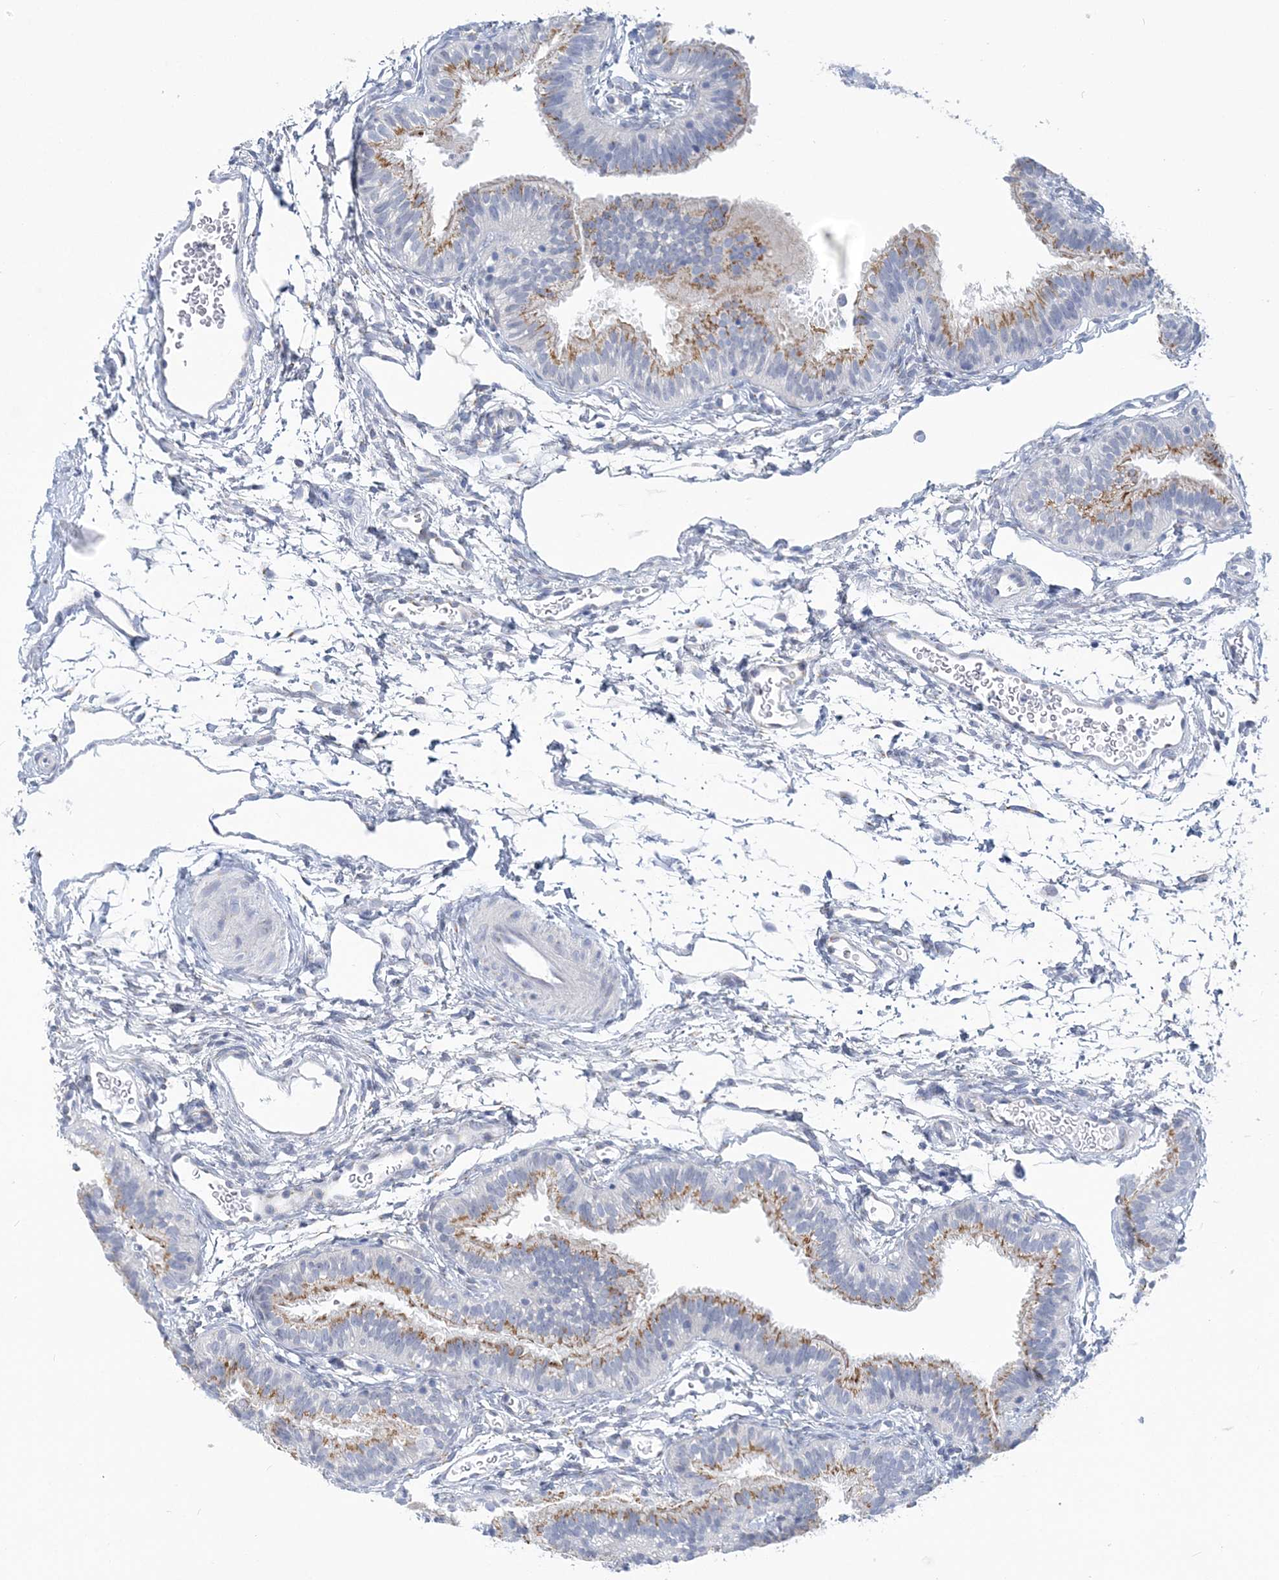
{"staining": {"intensity": "moderate", "quantity": ">75%", "location": "cytoplasmic/membranous"}, "tissue": "fallopian tube", "cell_type": "Glandular cells", "image_type": "normal", "snomed": [{"axis": "morphology", "description": "Normal tissue, NOS"}, {"axis": "topography", "description": "Fallopian tube"}], "caption": "DAB (3,3'-diaminobenzidine) immunohistochemical staining of normal fallopian tube displays moderate cytoplasmic/membranous protein staining in about >75% of glandular cells. The protein is shown in brown color, while the nuclei are stained blue.", "gene": "PLEKHG4B", "patient": {"sex": "female", "age": 35}}